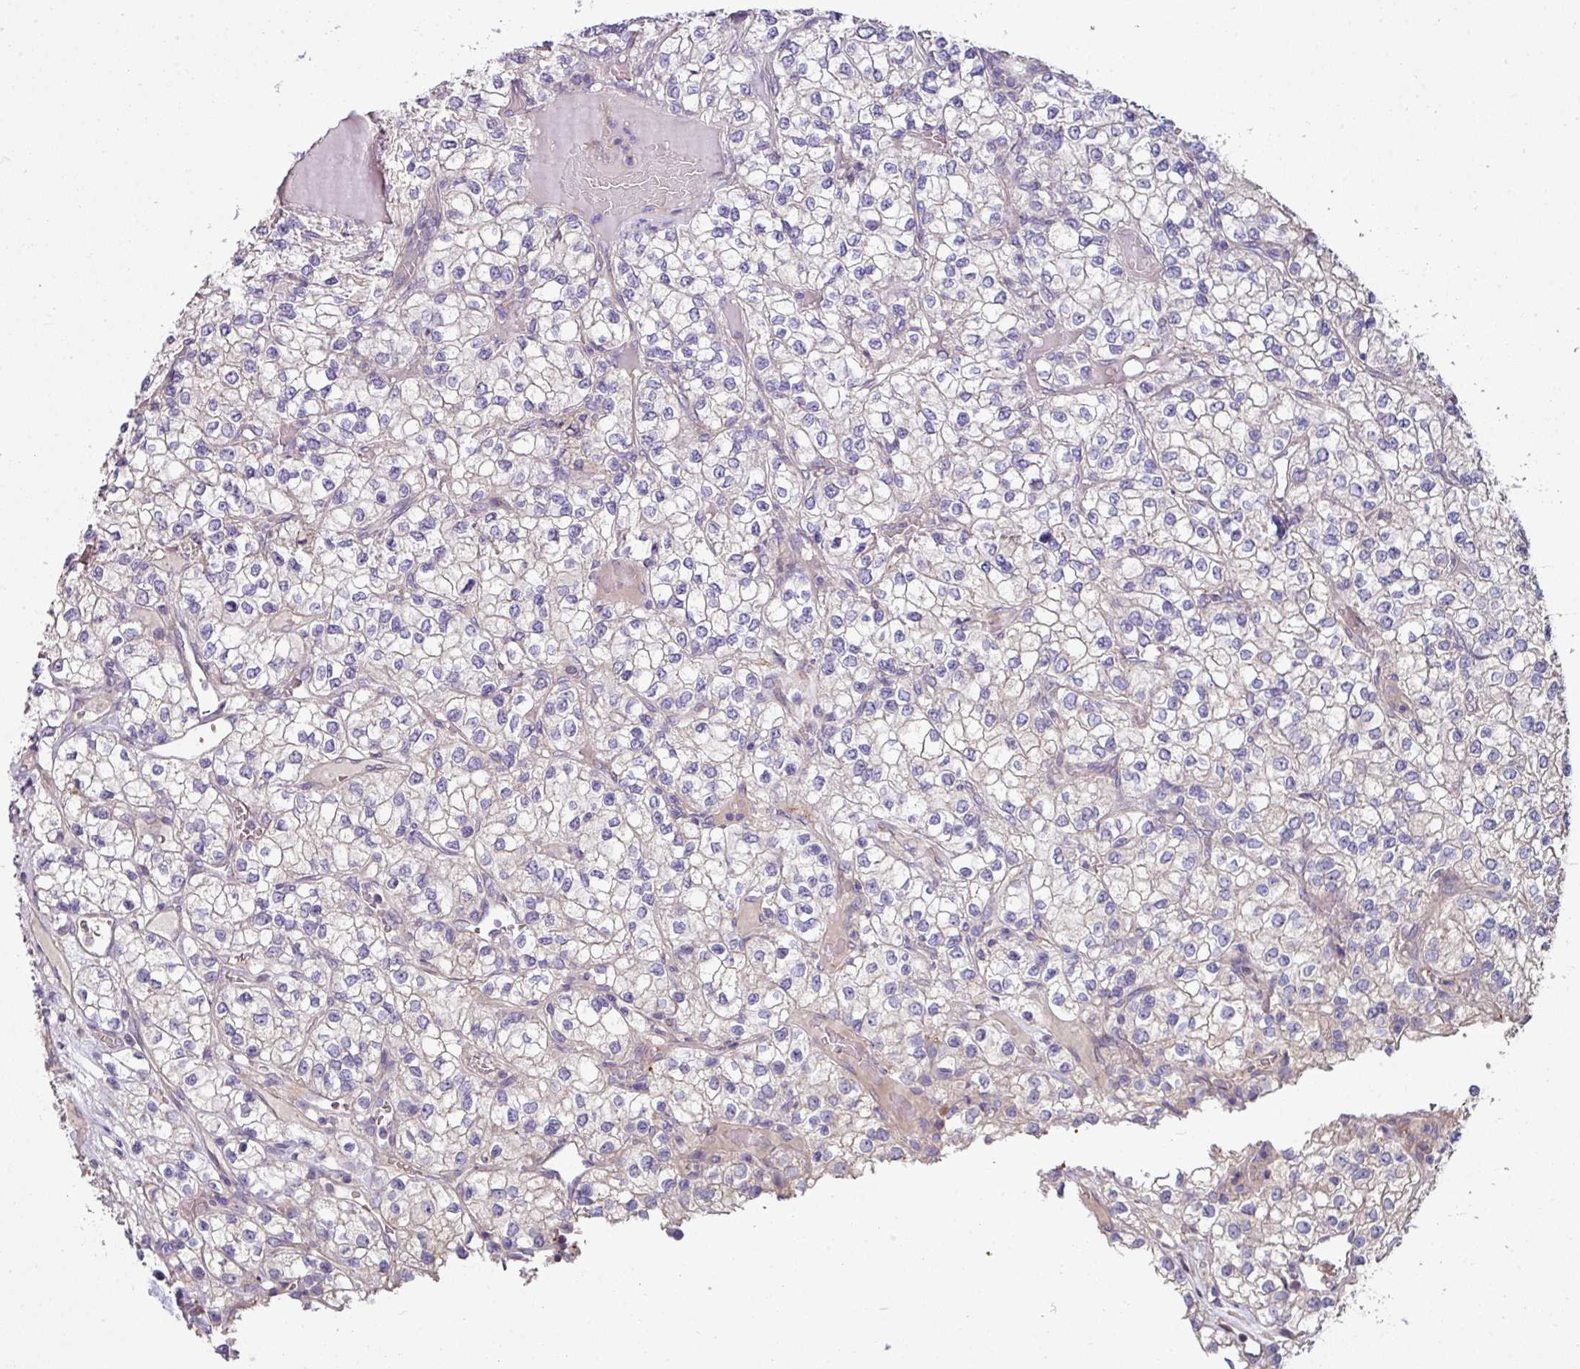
{"staining": {"intensity": "negative", "quantity": "none", "location": "none"}, "tissue": "renal cancer", "cell_type": "Tumor cells", "image_type": "cancer", "snomed": [{"axis": "morphology", "description": "Adenocarcinoma, NOS"}, {"axis": "topography", "description": "Kidney"}], "caption": "Histopathology image shows no significant protein expression in tumor cells of adenocarcinoma (renal).", "gene": "LRRC9", "patient": {"sex": "male", "age": 80}}